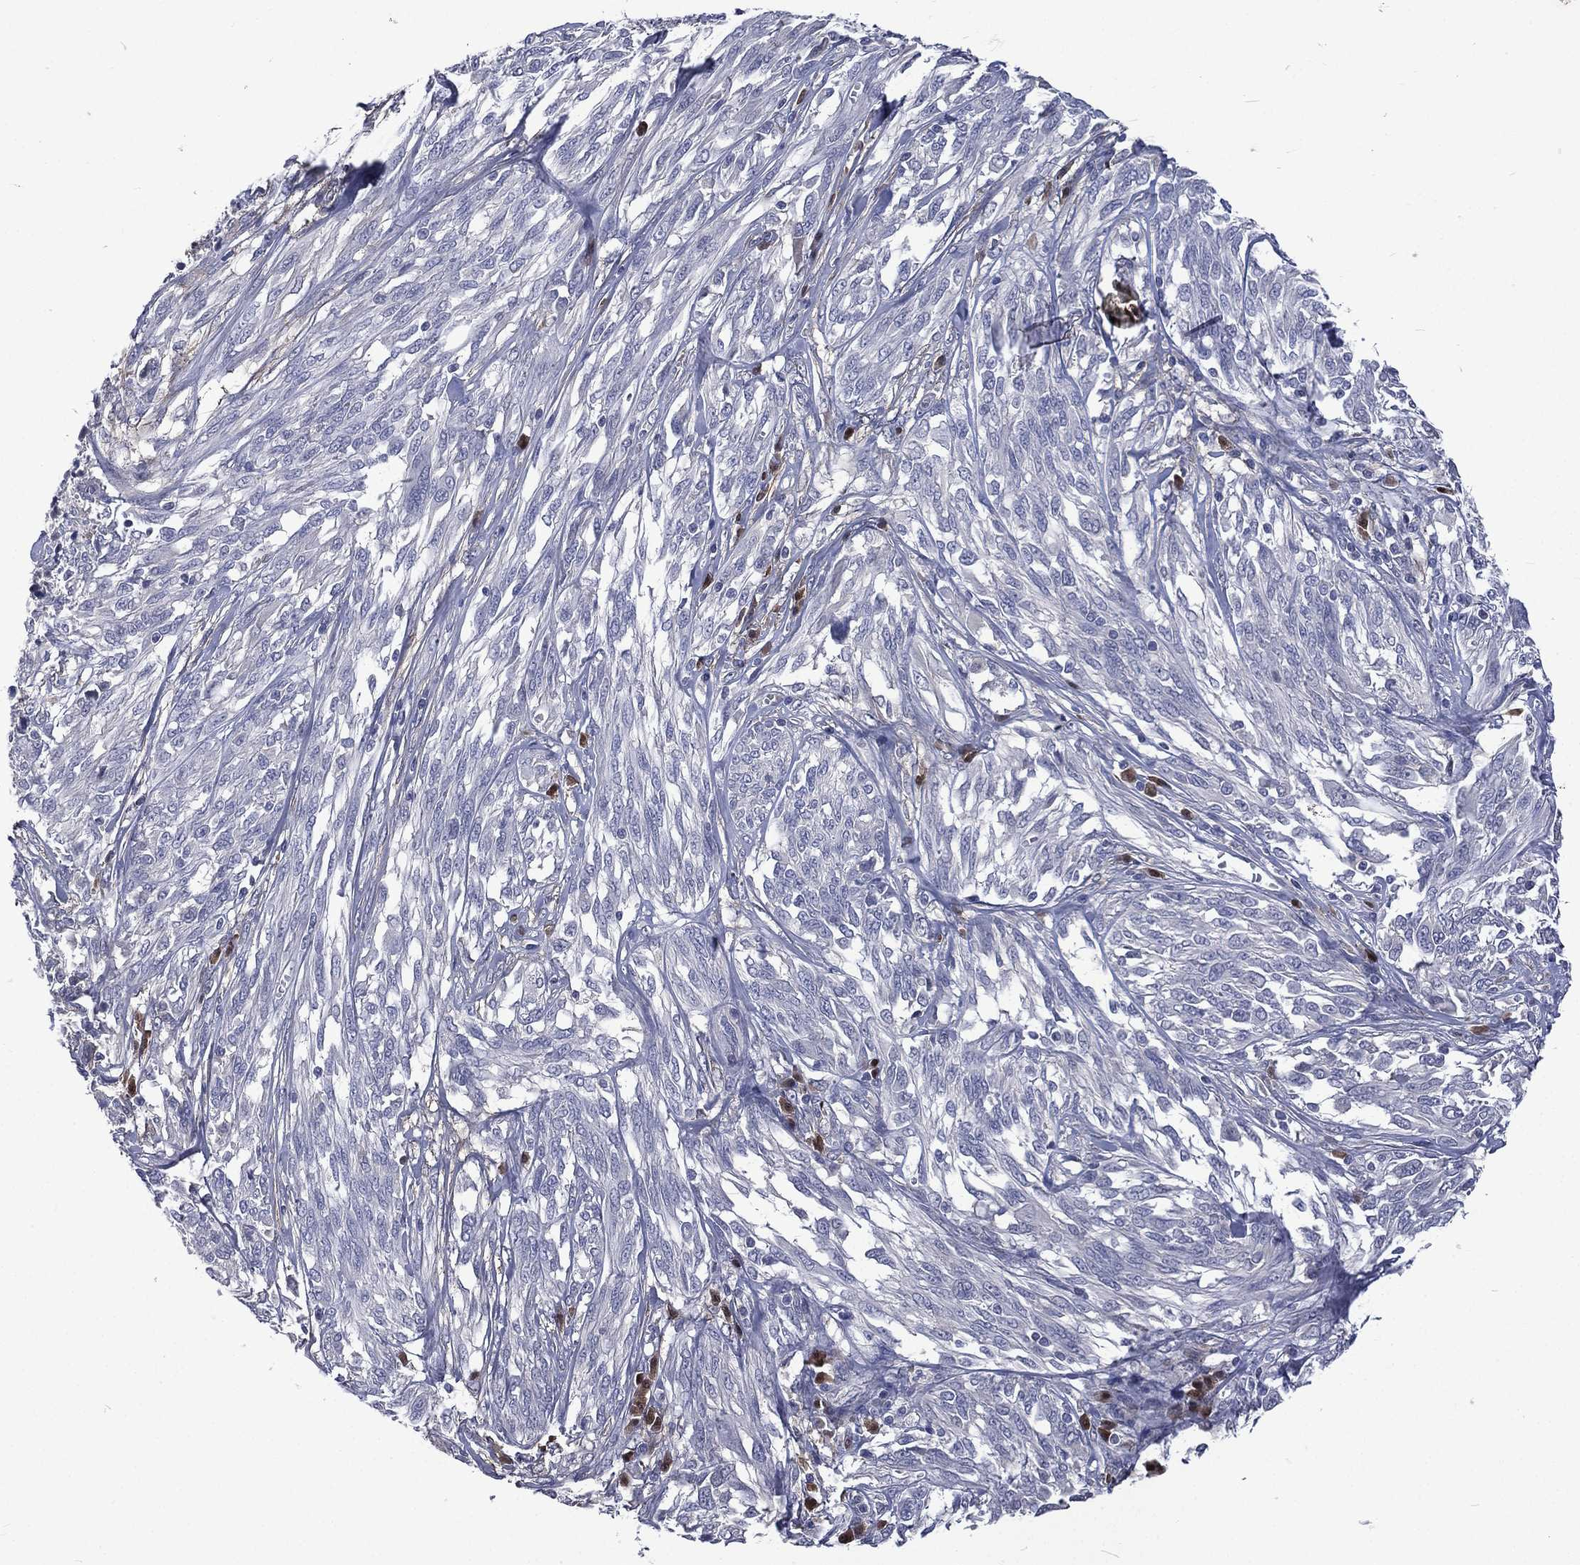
{"staining": {"intensity": "negative", "quantity": "none", "location": "none"}, "tissue": "melanoma", "cell_type": "Tumor cells", "image_type": "cancer", "snomed": [{"axis": "morphology", "description": "Malignant melanoma, NOS"}, {"axis": "topography", "description": "Skin"}], "caption": "Human malignant melanoma stained for a protein using IHC reveals no positivity in tumor cells.", "gene": "CA12", "patient": {"sex": "female", "age": 91}}